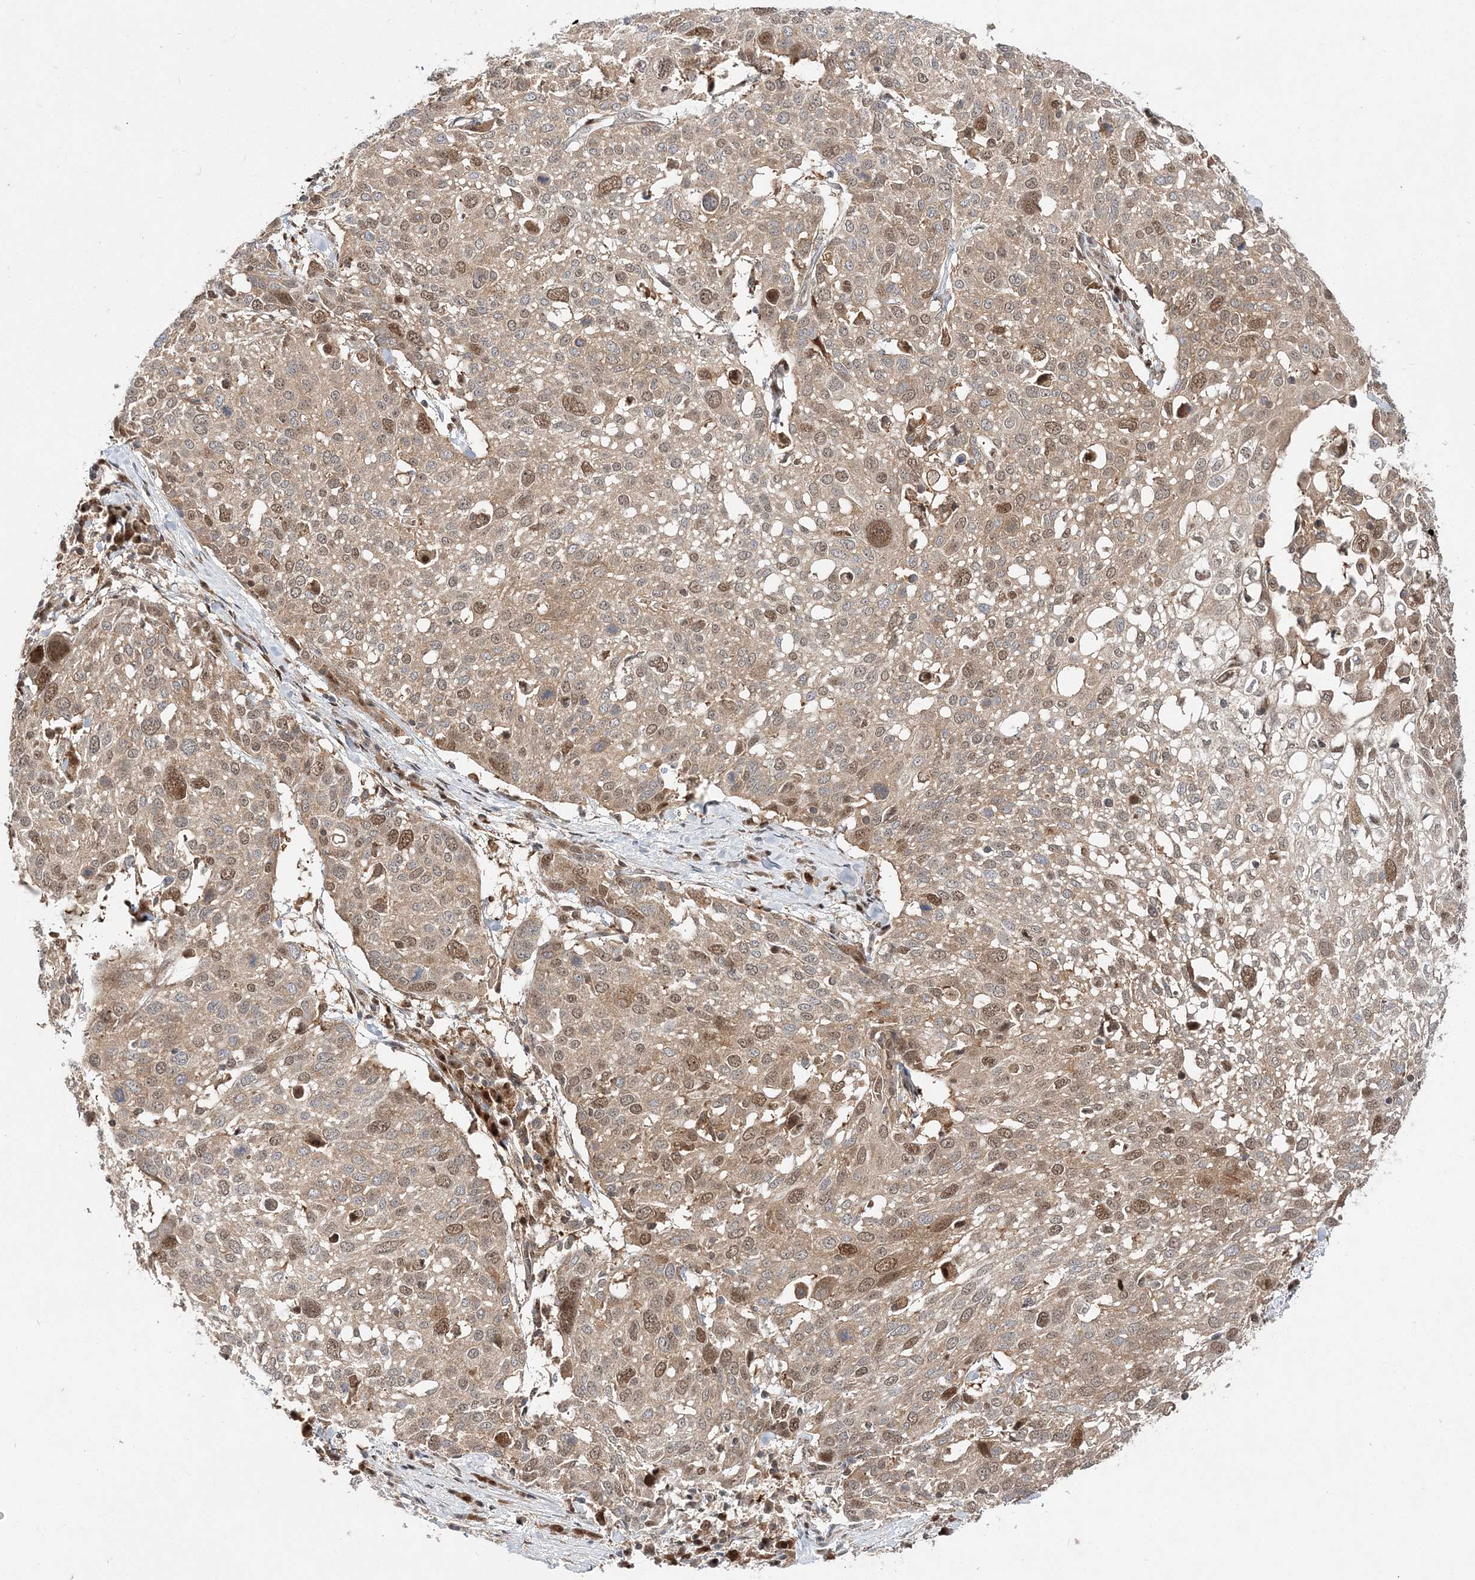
{"staining": {"intensity": "moderate", "quantity": ">75%", "location": "cytoplasmic/membranous,nuclear"}, "tissue": "lung cancer", "cell_type": "Tumor cells", "image_type": "cancer", "snomed": [{"axis": "morphology", "description": "Squamous cell carcinoma, NOS"}, {"axis": "topography", "description": "Lung"}], "caption": "Immunohistochemical staining of lung squamous cell carcinoma demonstrates moderate cytoplasmic/membranous and nuclear protein staining in approximately >75% of tumor cells. The protein is shown in brown color, while the nuclei are stained blue.", "gene": "NIF3L1", "patient": {"sex": "male", "age": 65}}